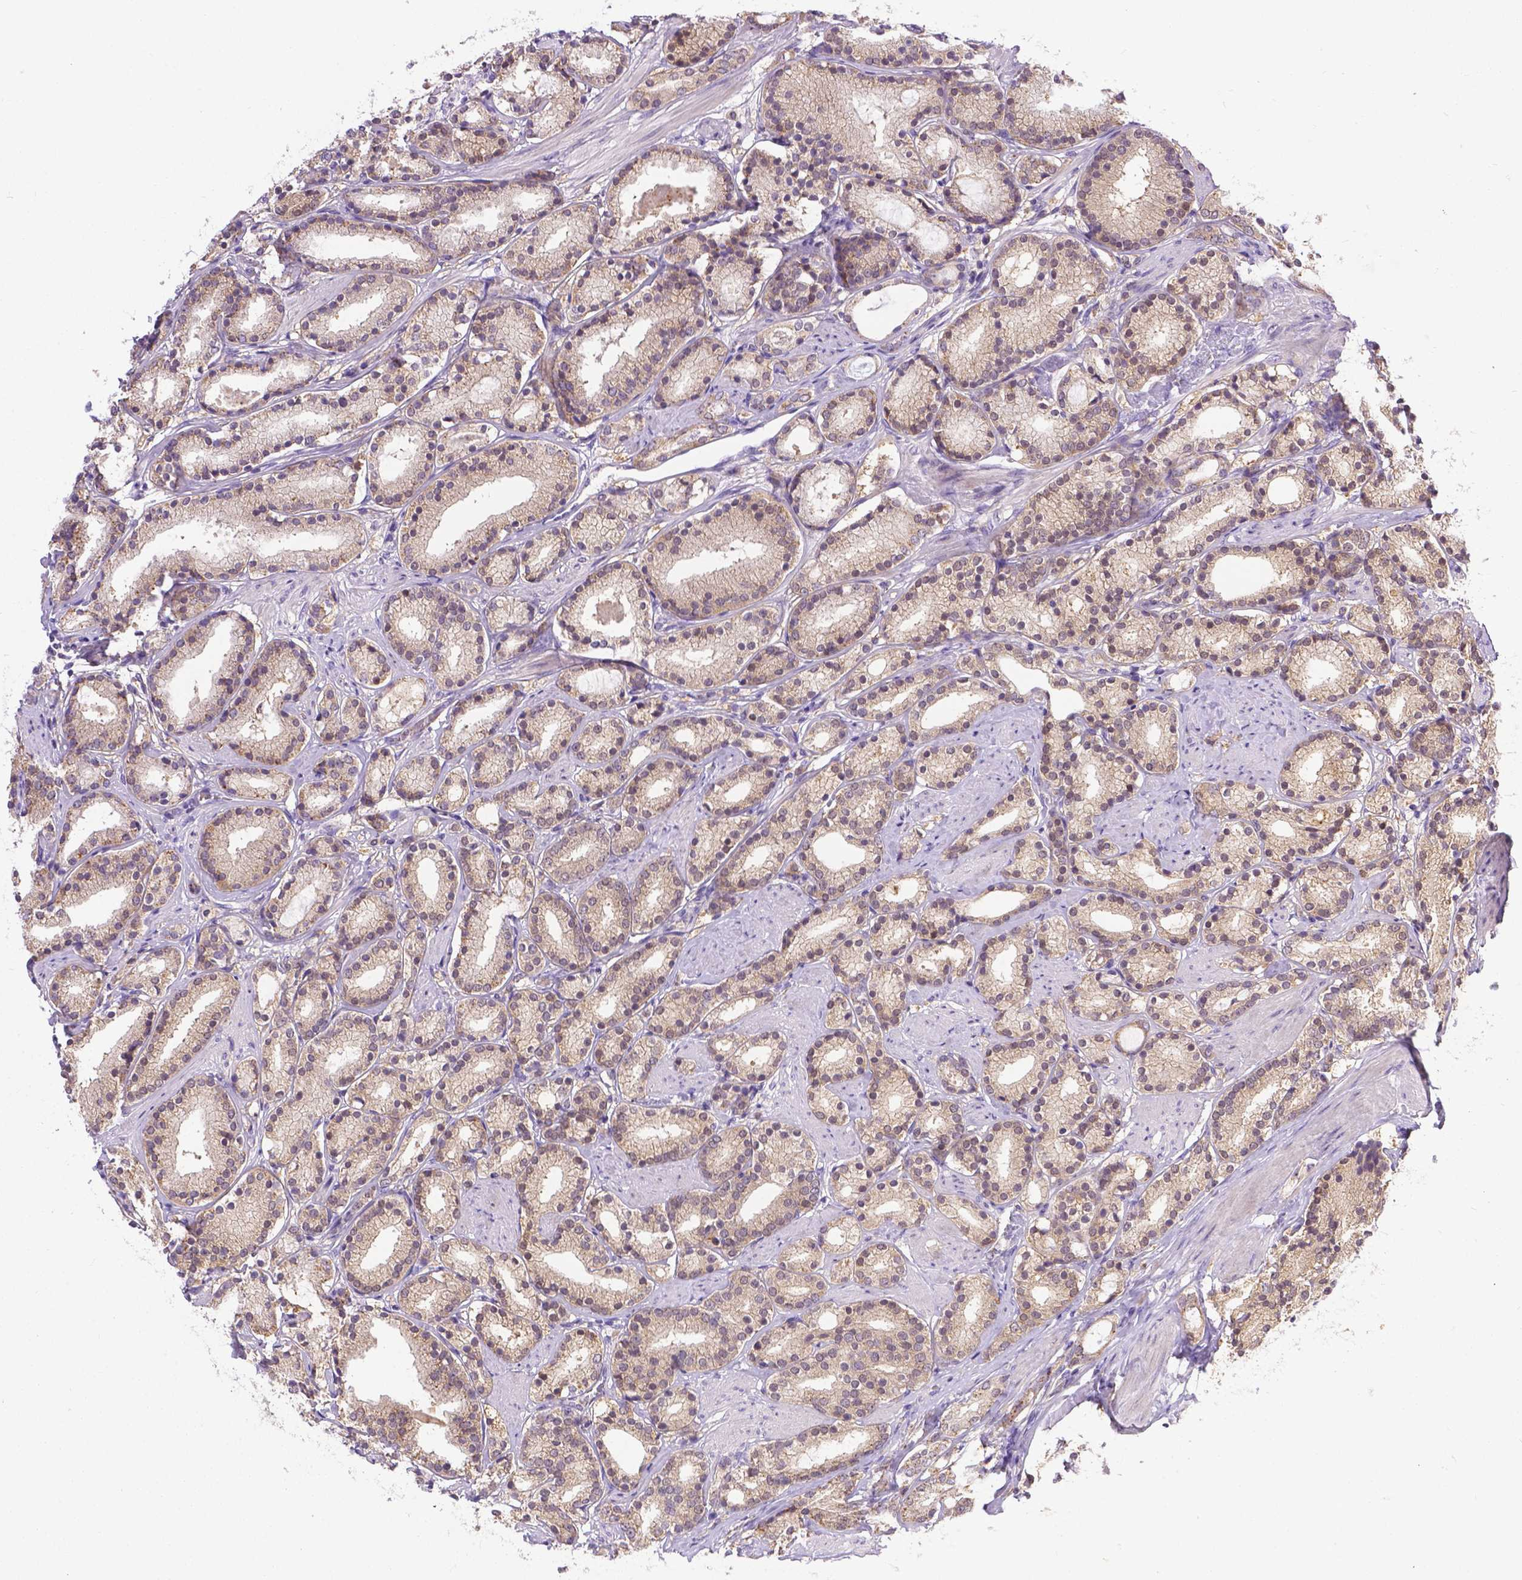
{"staining": {"intensity": "weak", "quantity": "<25%", "location": "cytoplasmic/membranous"}, "tissue": "prostate cancer", "cell_type": "Tumor cells", "image_type": "cancer", "snomed": [{"axis": "morphology", "description": "Adenocarcinoma, High grade"}, {"axis": "topography", "description": "Prostate"}], "caption": "Immunohistochemistry (IHC) of prostate cancer exhibits no staining in tumor cells.", "gene": "TM4SF18", "patient": {"sex": "male", "age": 63}}